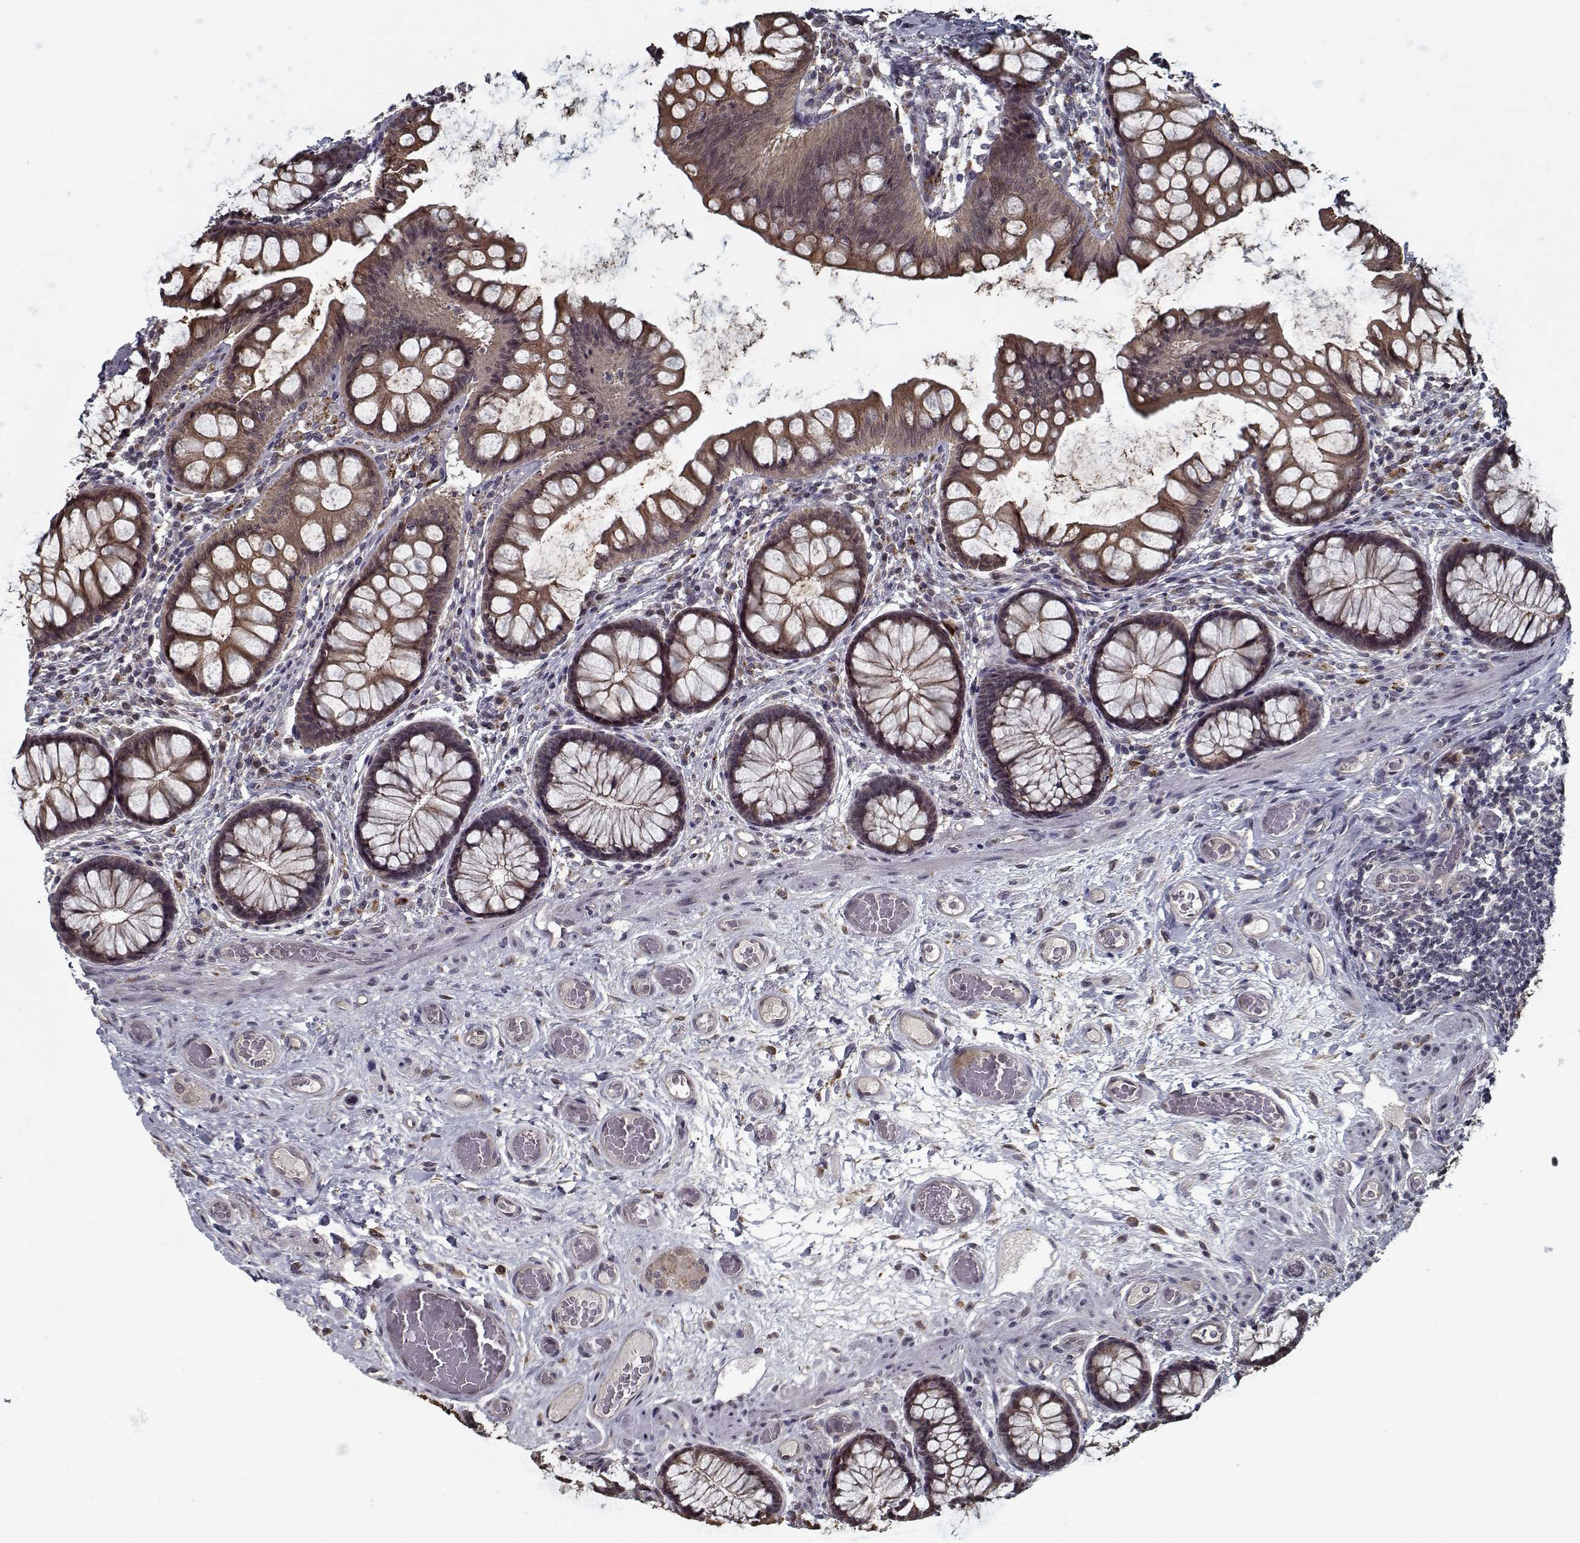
{"staining": {"intensity": "negative", "quantity": "none", "location": "none"}, "tissue": "colon", "cell_type": "Endothelial cells", "image_type": "normal", "snomed": [{"axis": "morphology", "description": "Normal tissue, NOS"}, {"axis": "topography", "description": "Colon"}], "caption": "Endothelial cells show no significant positivity in normal colon.", "gene": "NLK", "patient": {"sex": "female", "age": 65}}